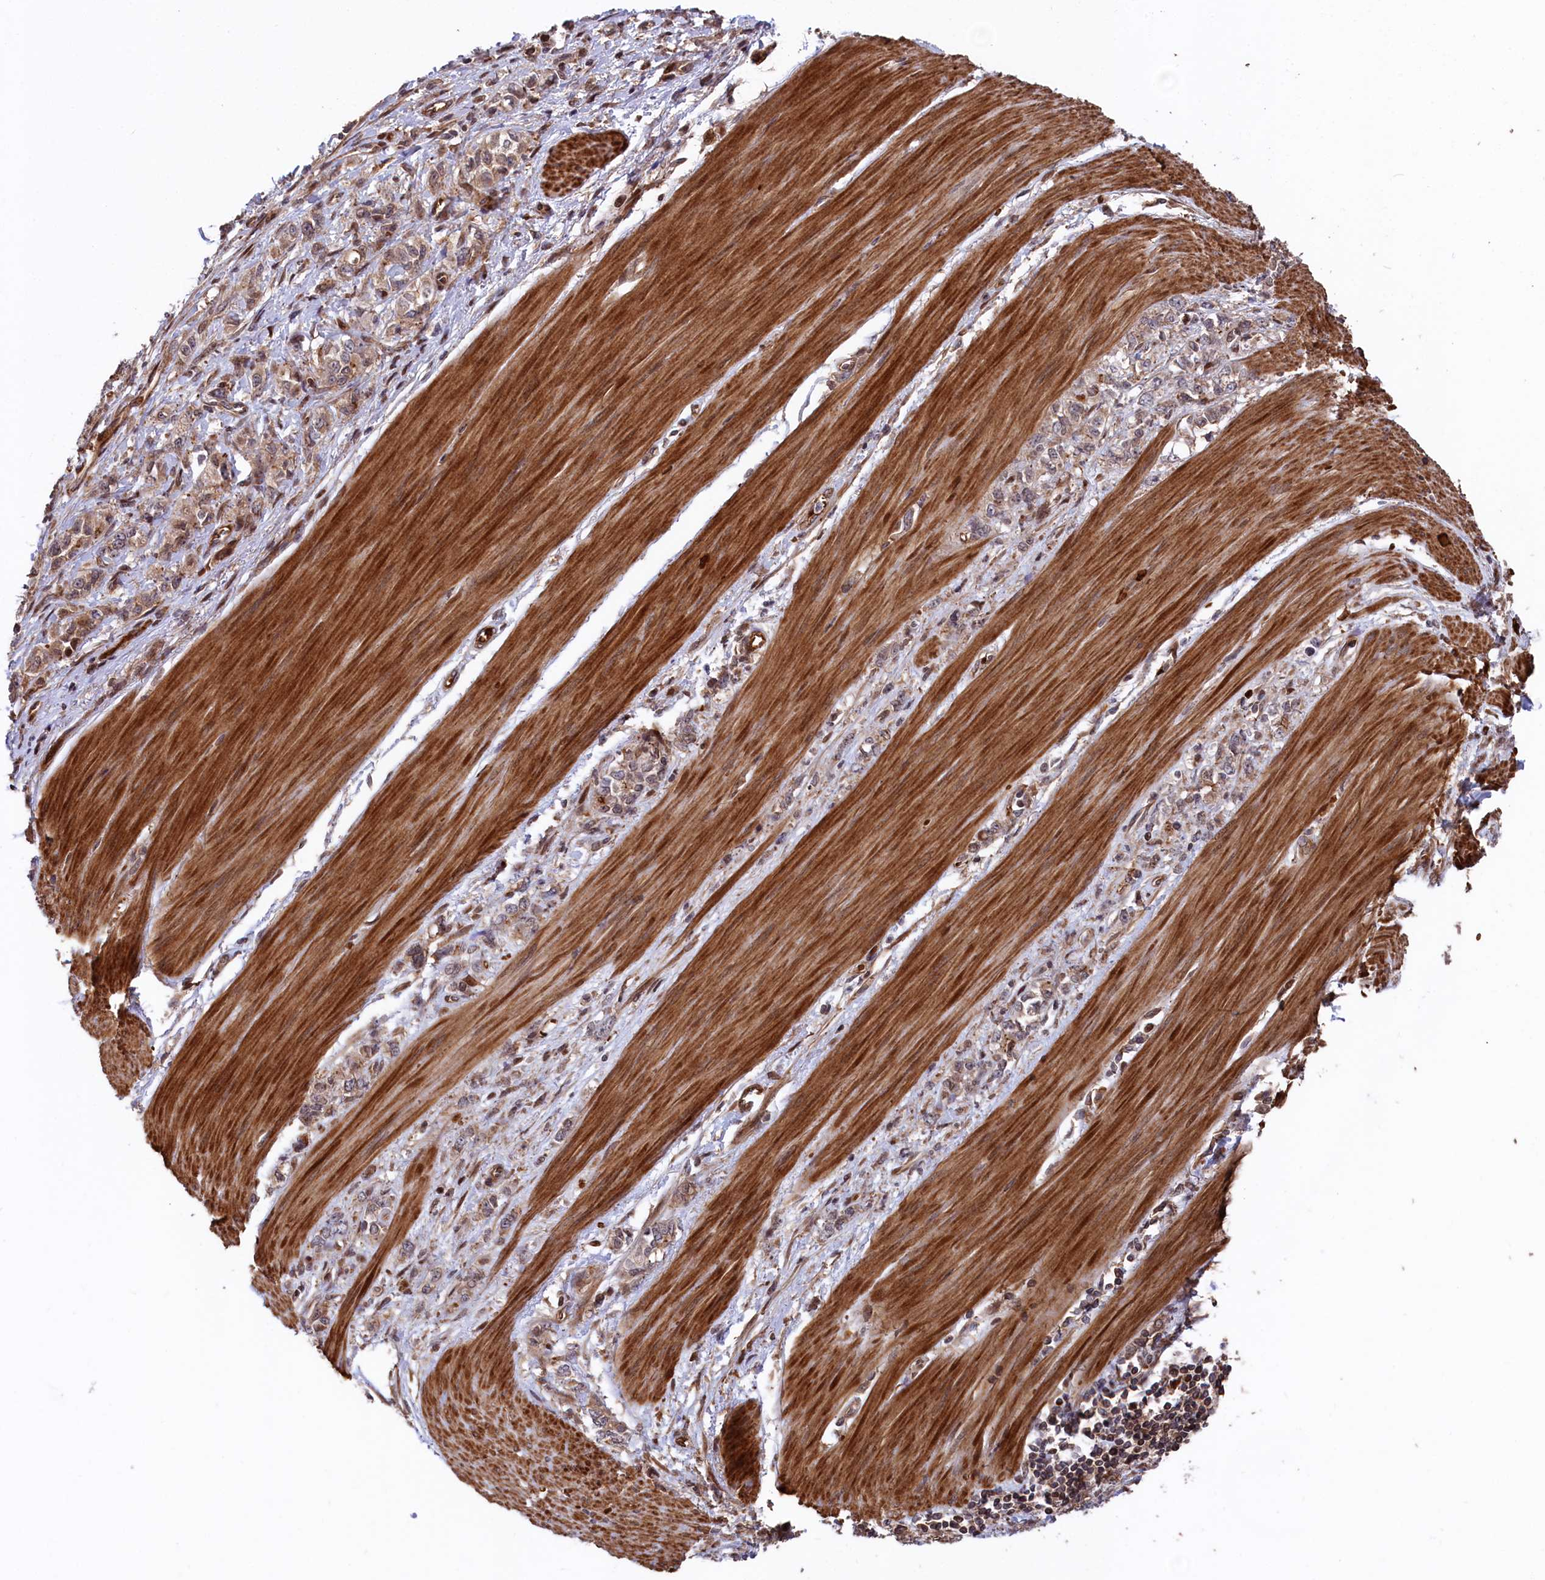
{"staining": {"intensity": "weak", "quantity": ">75%", "location": "cytoplasmic/membranous"}, "tissue": "stomach cancer", "cell_type": "Tumor cells", "image_type": "cancer", "snomed": [{"axis": "morphology", "description": "Adenocarcinoma, NOS"}, {"axis": "topography", "description": "Stomach"}], "caption": "This is a histology image of immunohistochemistry staining of stomach adenocarcinoma, which shows weak positivity in the cytoplasmic/membranous of tumor cells.", "gene": "TNKS1BP1", "patient": {"sex": "female", "age": 76}}